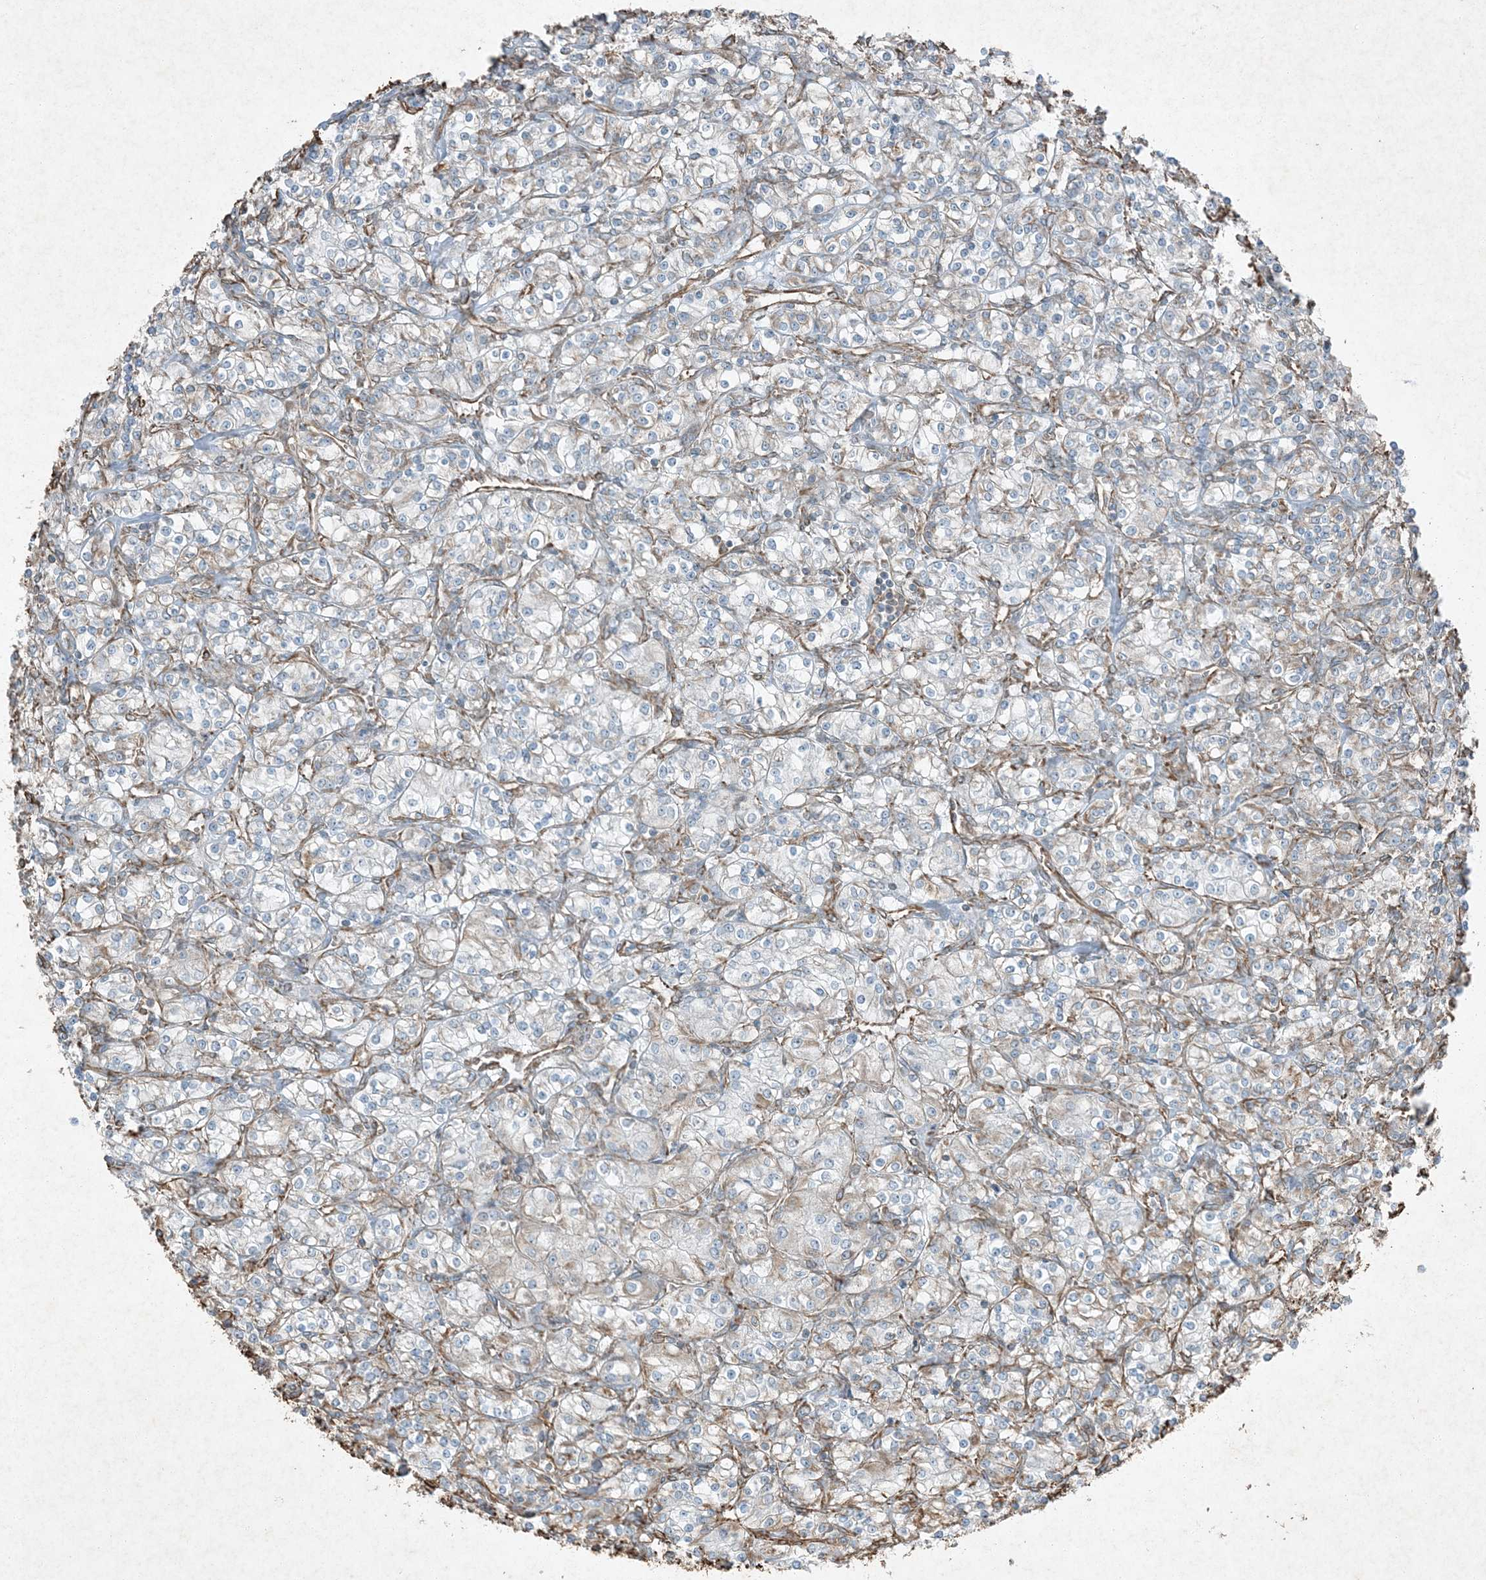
{"staining": {"intensity": "weak", "quantity": "25%-75%", "location": "cytoplasmic/membranous"}, "tissue": "renal cancer", "cell_type": "Tumor cells", "image_type": "cancer", "snomed": [{"axis": "morphology", "description": "Adenocarcinoma, NOS"}, {"axis": "topography", "description": "Kidney"}], "caption": "An image showing weak cytoplasmic/membranous staining in approximately 25%-75% of tumor cells in renal cancer (adenocarcinoma), as visualized by brown immunohistochemical staining.", "gene": "RYK", "patient": {"sex": "male", "age": 77}}